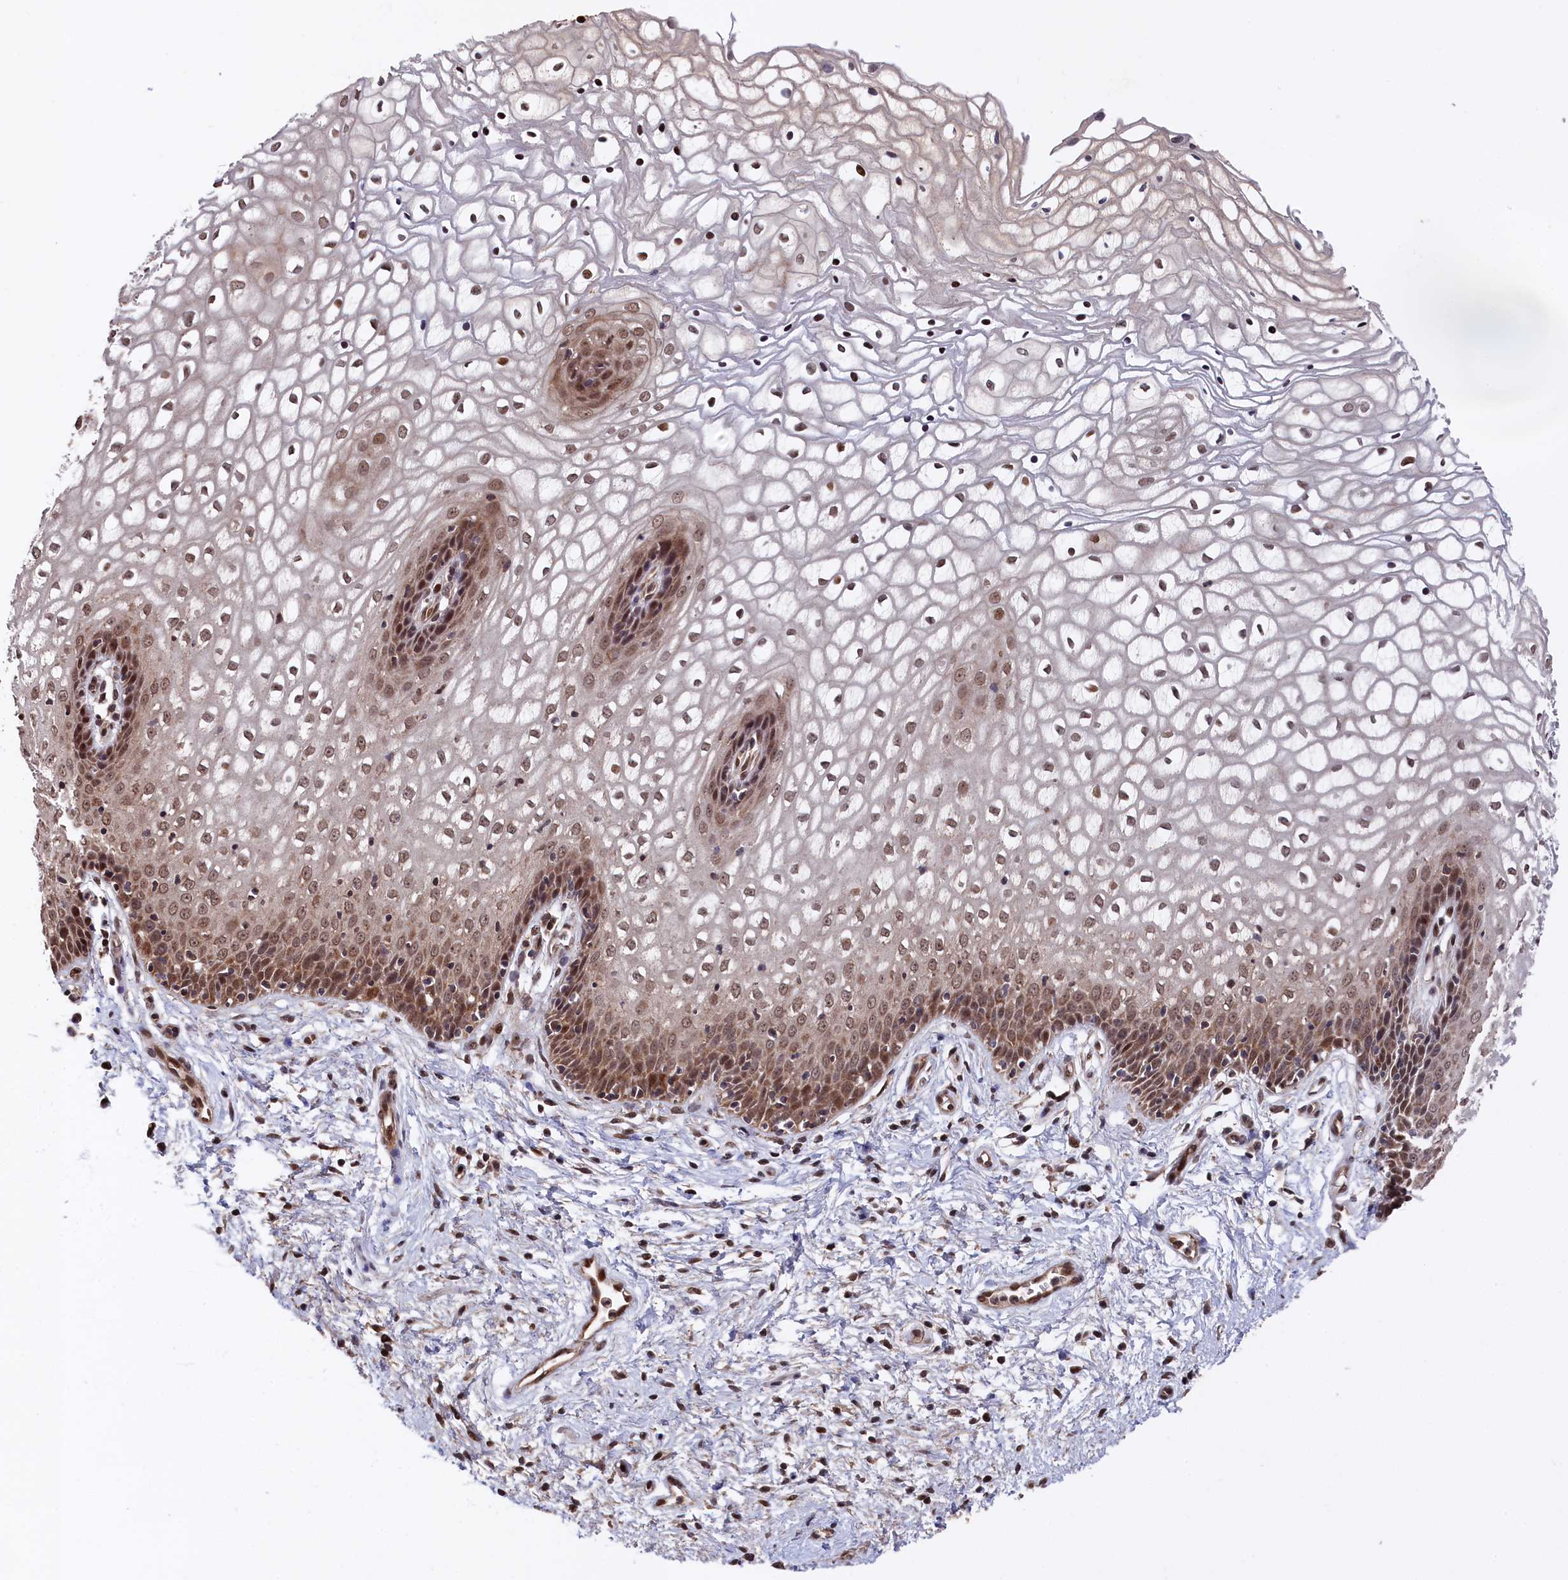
{"staining": {"intensity": "moderate", "quantity": ">75%", "location": "cytoplasmic/membranous,nuclear"}, "tissue": "vagina", "cell_type": "Squamous epithelial cells", "image_type": "normal", "snomed": [{"axis": "morphology", "description": "Normal tissue, NOS"}, {"axis": "topography", "description": "Vagina"}], "caption": "Normal vagina reveals moderate cytoplasmic/membranous,nuclear expression in about >75% of squamous epithelial cells.", "gene": "CLPX", "patient": {"sex": "female", "age": 34}}